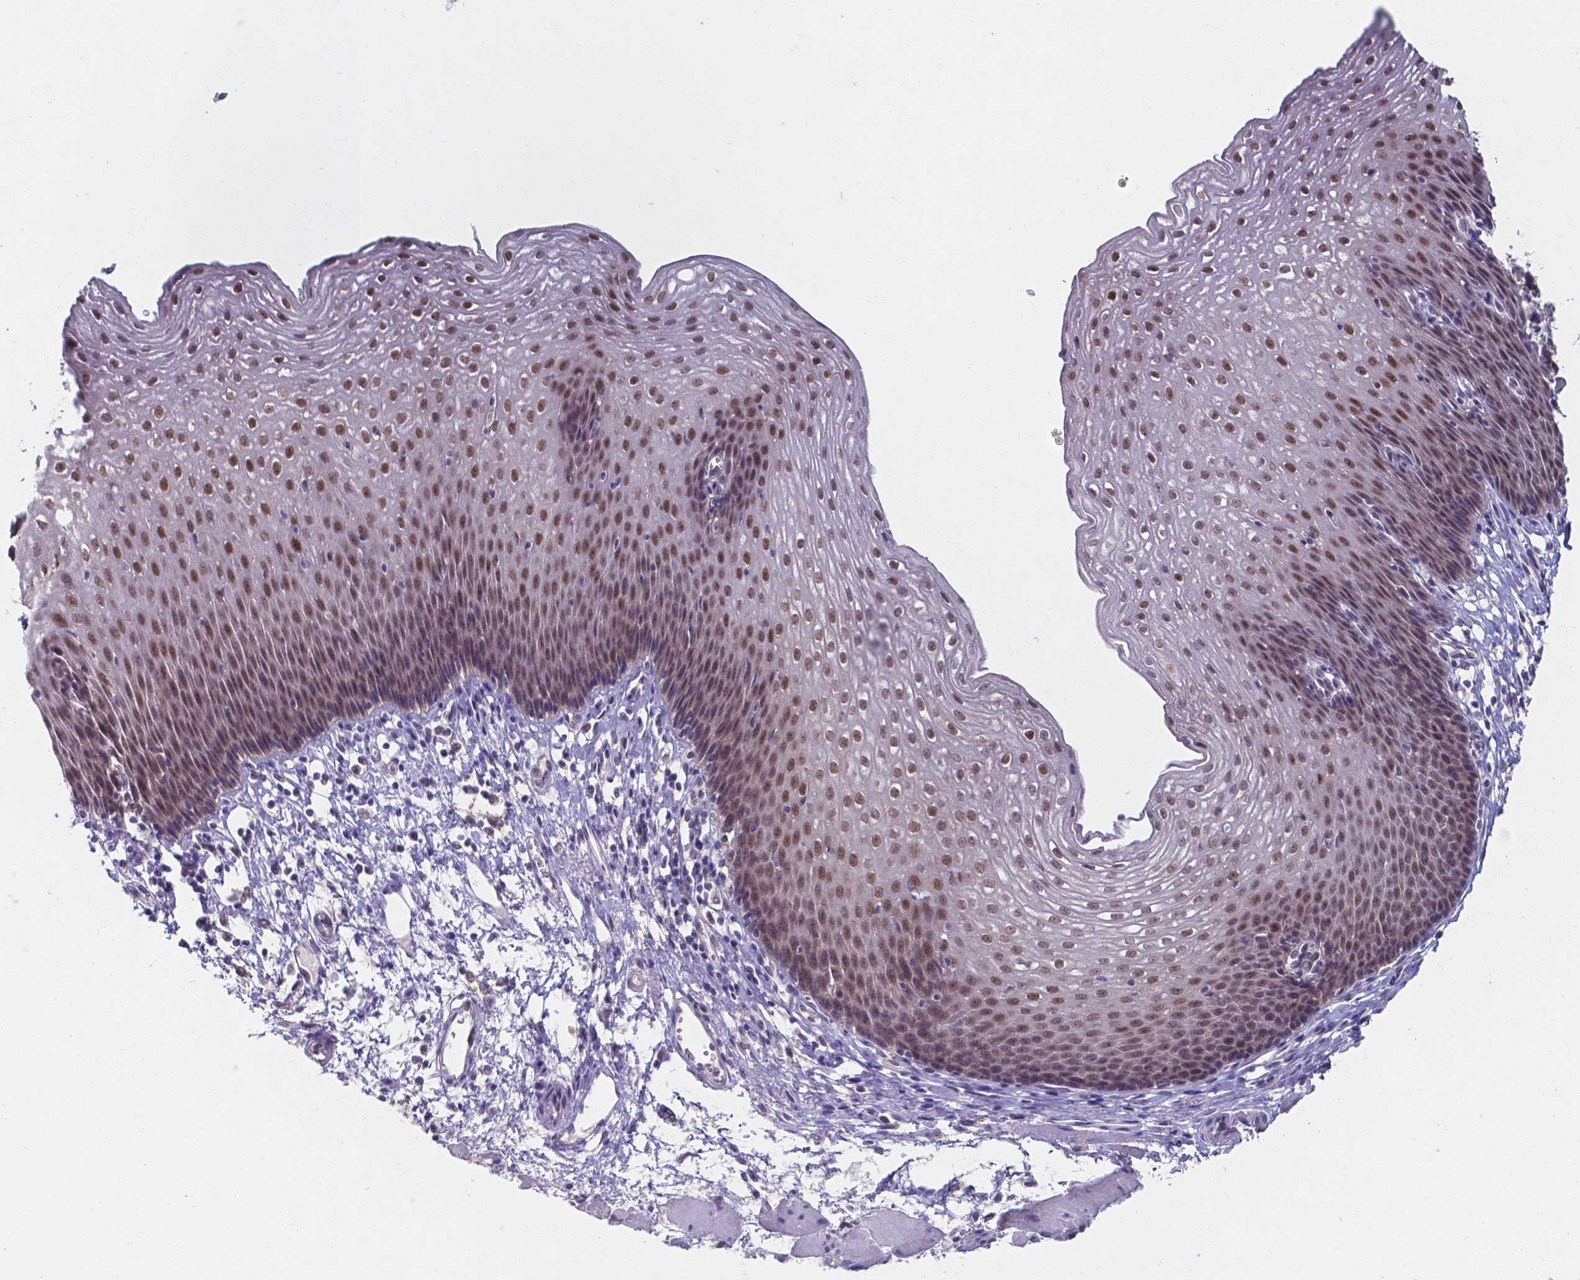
{"staining": {"intensity": "strong", "quantity": ">75%", "location": "nuclear"}, "tissue": "esophagus", "cell_type": "Squamous epithelial cells", "image_type": "normal", "snomed": [{"axis": "morphology", "description": "Normal tissue, NOS"}, {"axis": "topography", "description": "Esophagus"}], "caption": "Immunohistochemistry photomicrograph of unremarkable esophagus stained for a protein (brown), which shows high levels of strong nuclear staining in about >75% of squamous epithelial cells.", "gene": "UBE2E2", "patient": {"sex": "female", "age": 64}}